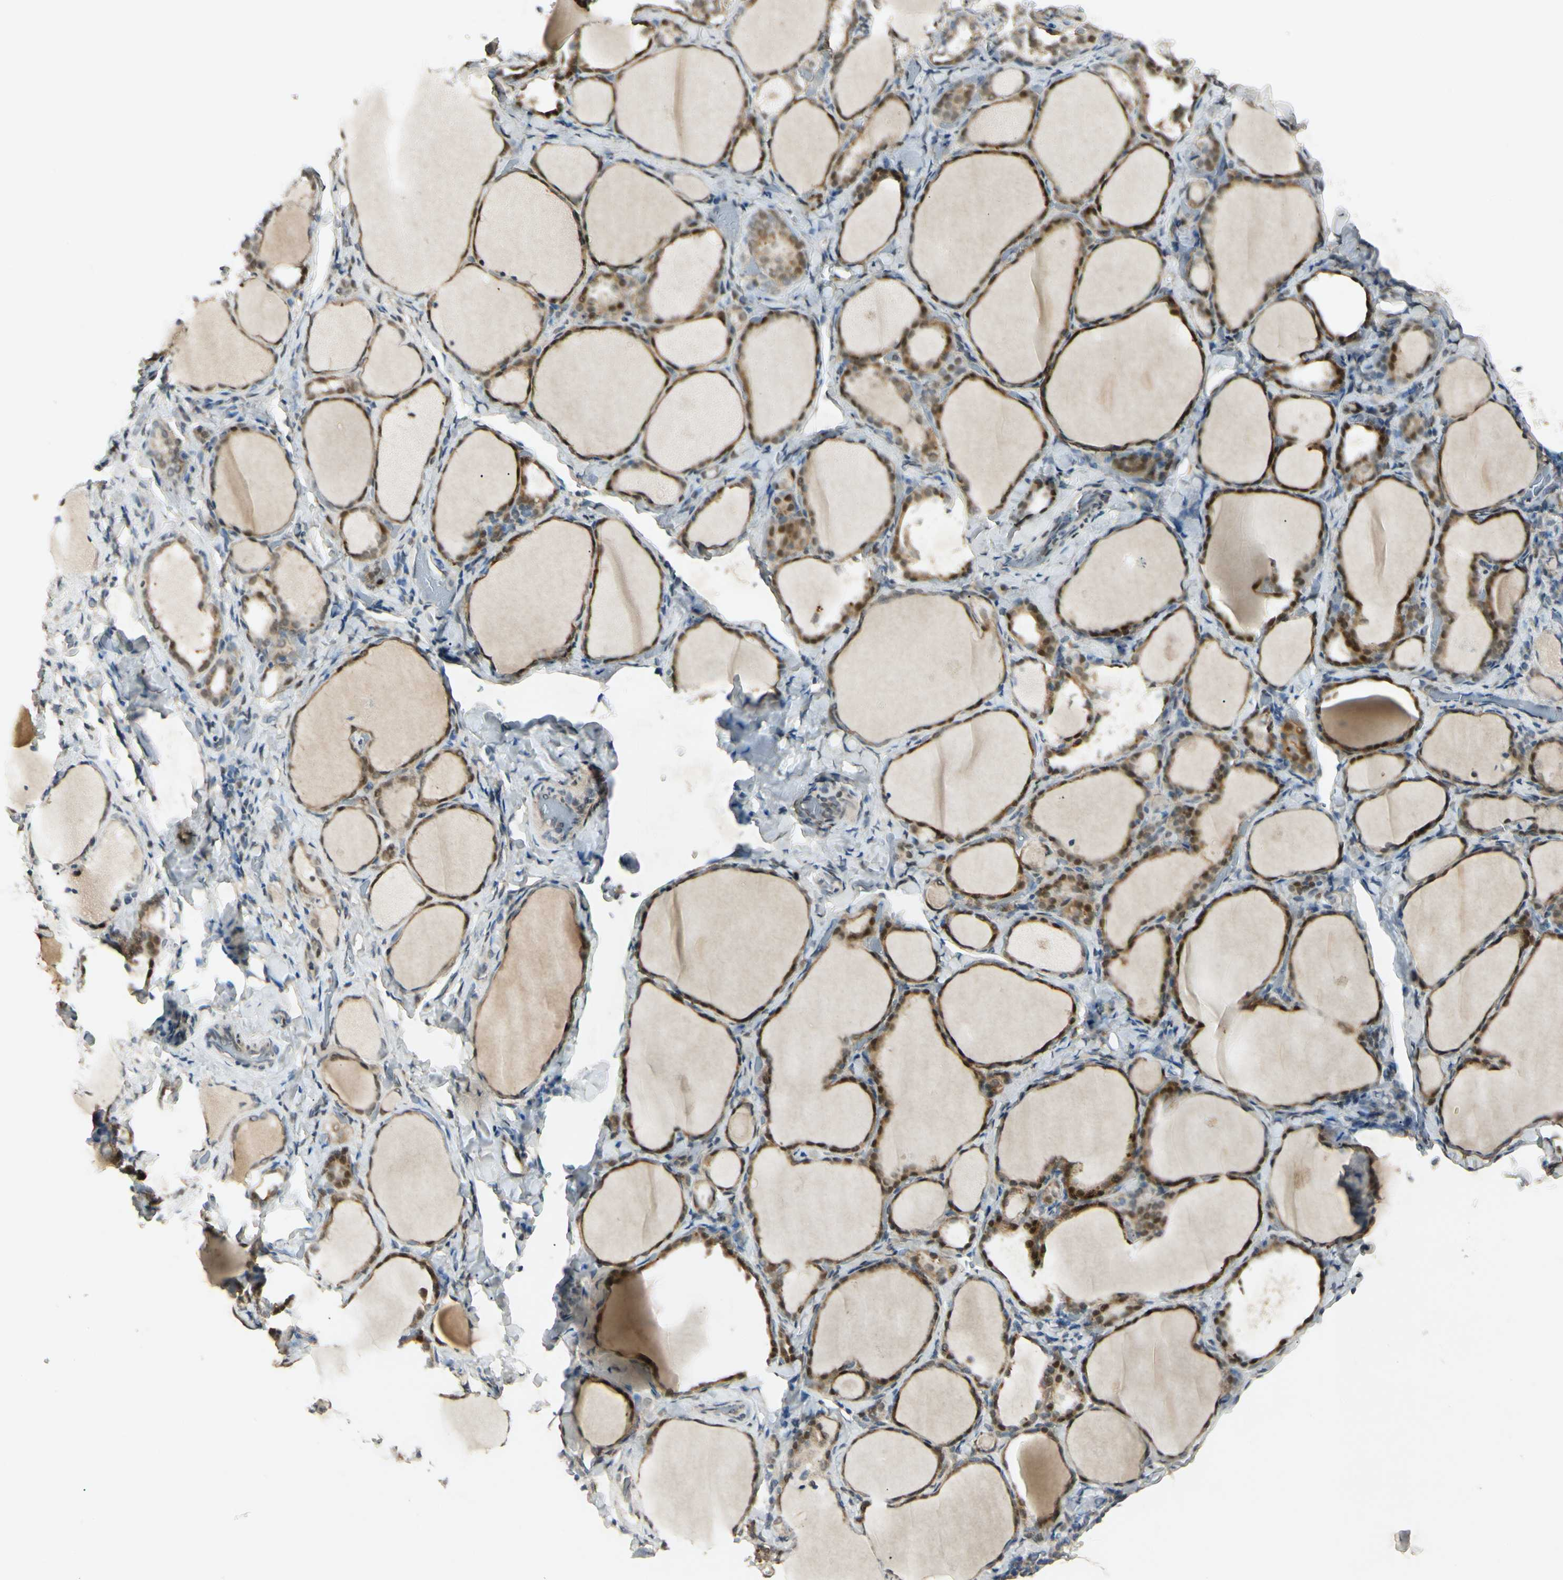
{"staining": {"intensity": "moderate", "quantity": "25%-75%", "location": "cytoplasmic/membranous,nuclear"}, "tissue": "thyroid gland", "cell_type": "Glandular cells", "image_type": "normal", "snomed": [{"axis": "morphology", "description": "Normal tissue, NOS"}, {"axis": "morphology", "description": "Papillary adenocarcinoma, NOS"}, {"axis": "topography", "description": "Thyroid gland"}], "caption": "Immunohistochemical staining of normal thyroid gland reveals medium levels of moderate cytoplasmic/membranous,nuclear positivity in about 25%-75% of glandular cells.", "gene": "HSPA1B", "patient": {"sex": "female", "age": 30}}